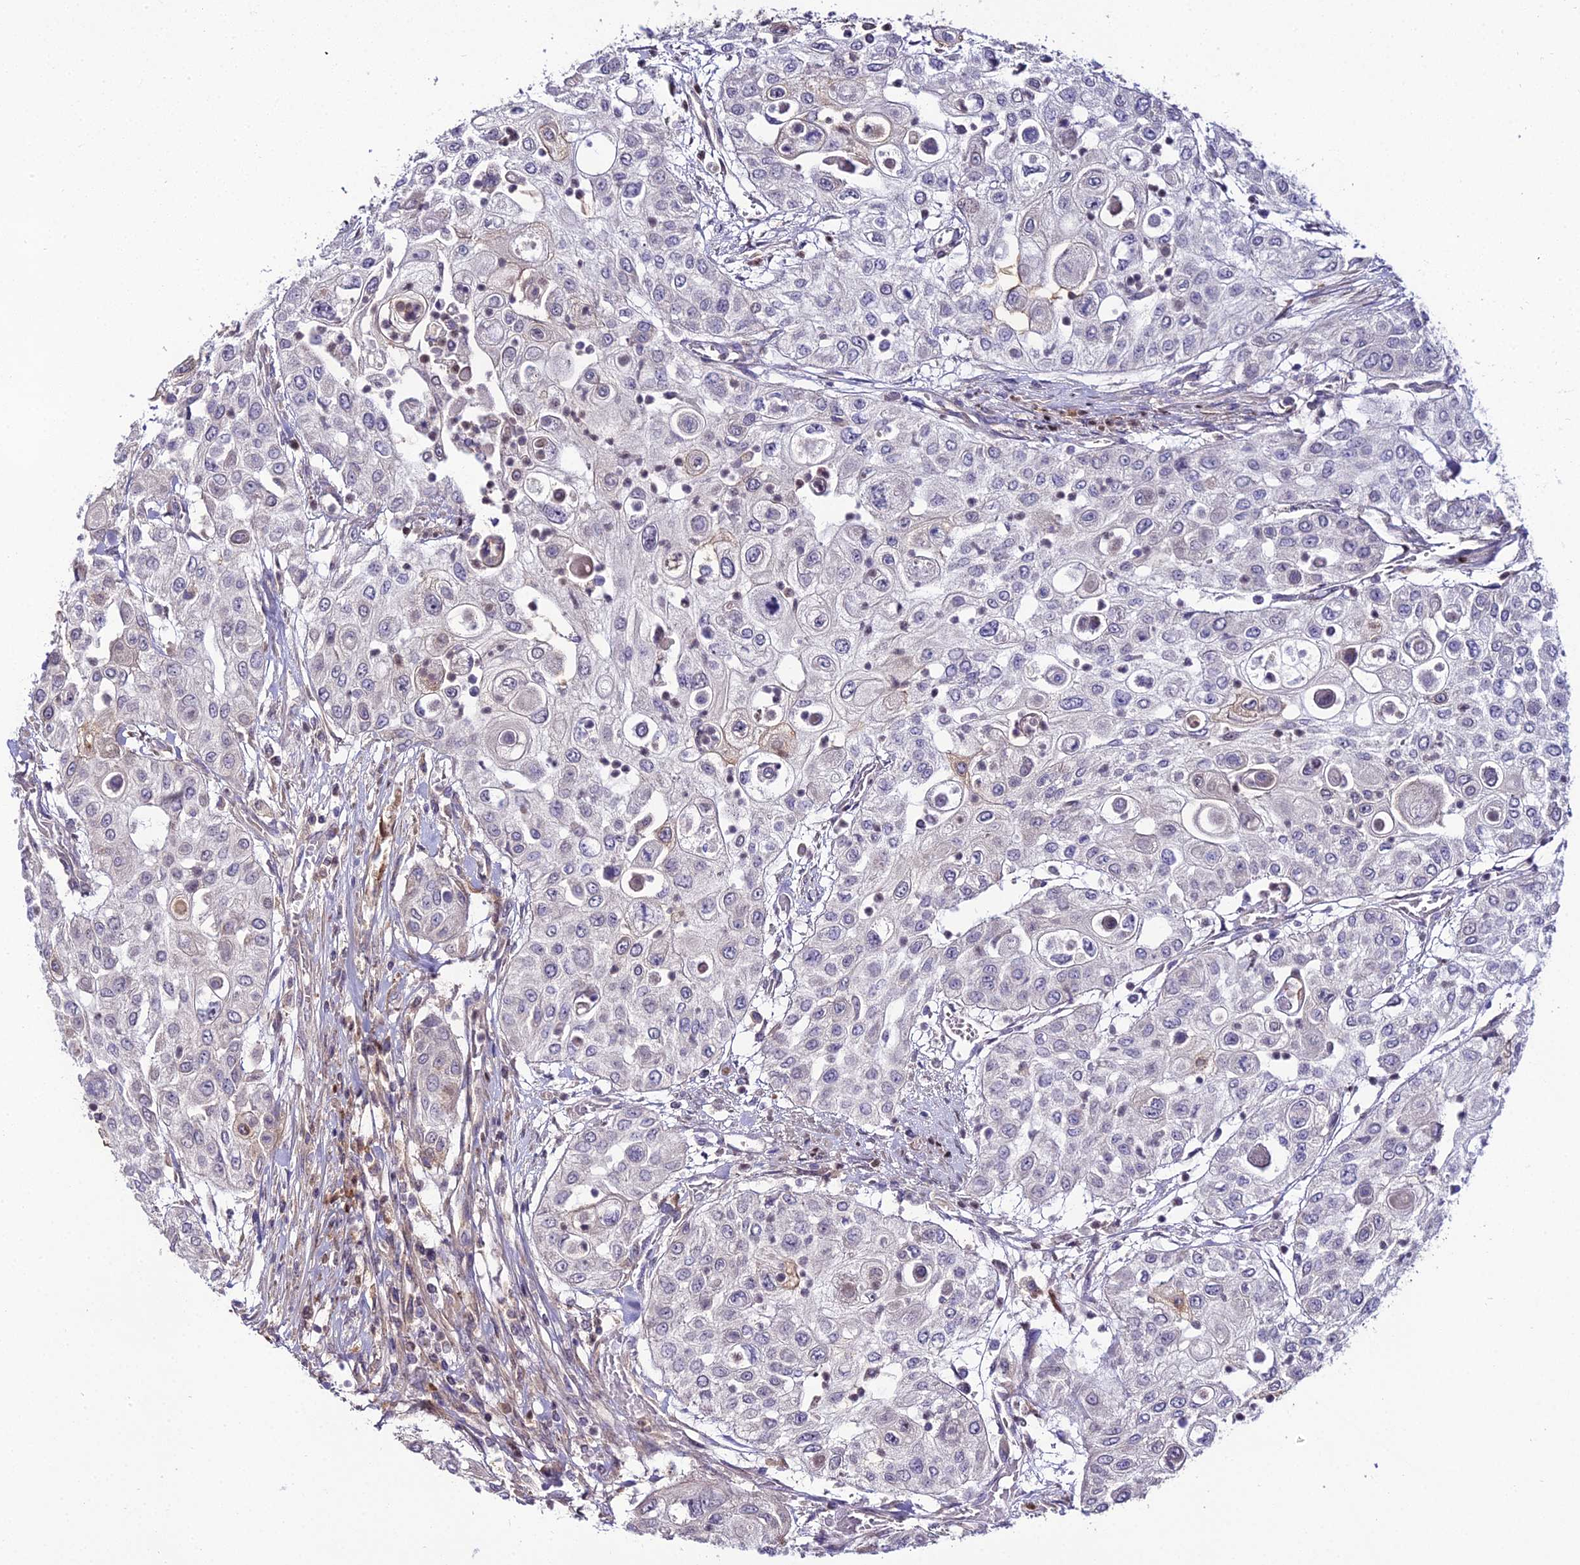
{"staining": {"intensity": "moderate", "quantity": "<25%", "location": "nuclear"}, "tissue": "urothelial cancer", "cell_type": "Tumor cells", "image_type": "cancer", "snomed": [{"axis": "morphology", "description": "Urothelial carcinoma, High grade"}, {"axis": "topography", "description": "Urinary bladder"}], "caption": "Immunohistochemical staining of urothelial cancer shows low levels of moderate nuclear protein expression in approximately <25% of tumor cells.", "gene": "ZNF707", "patient": {"sex": "female", "age": 79}}